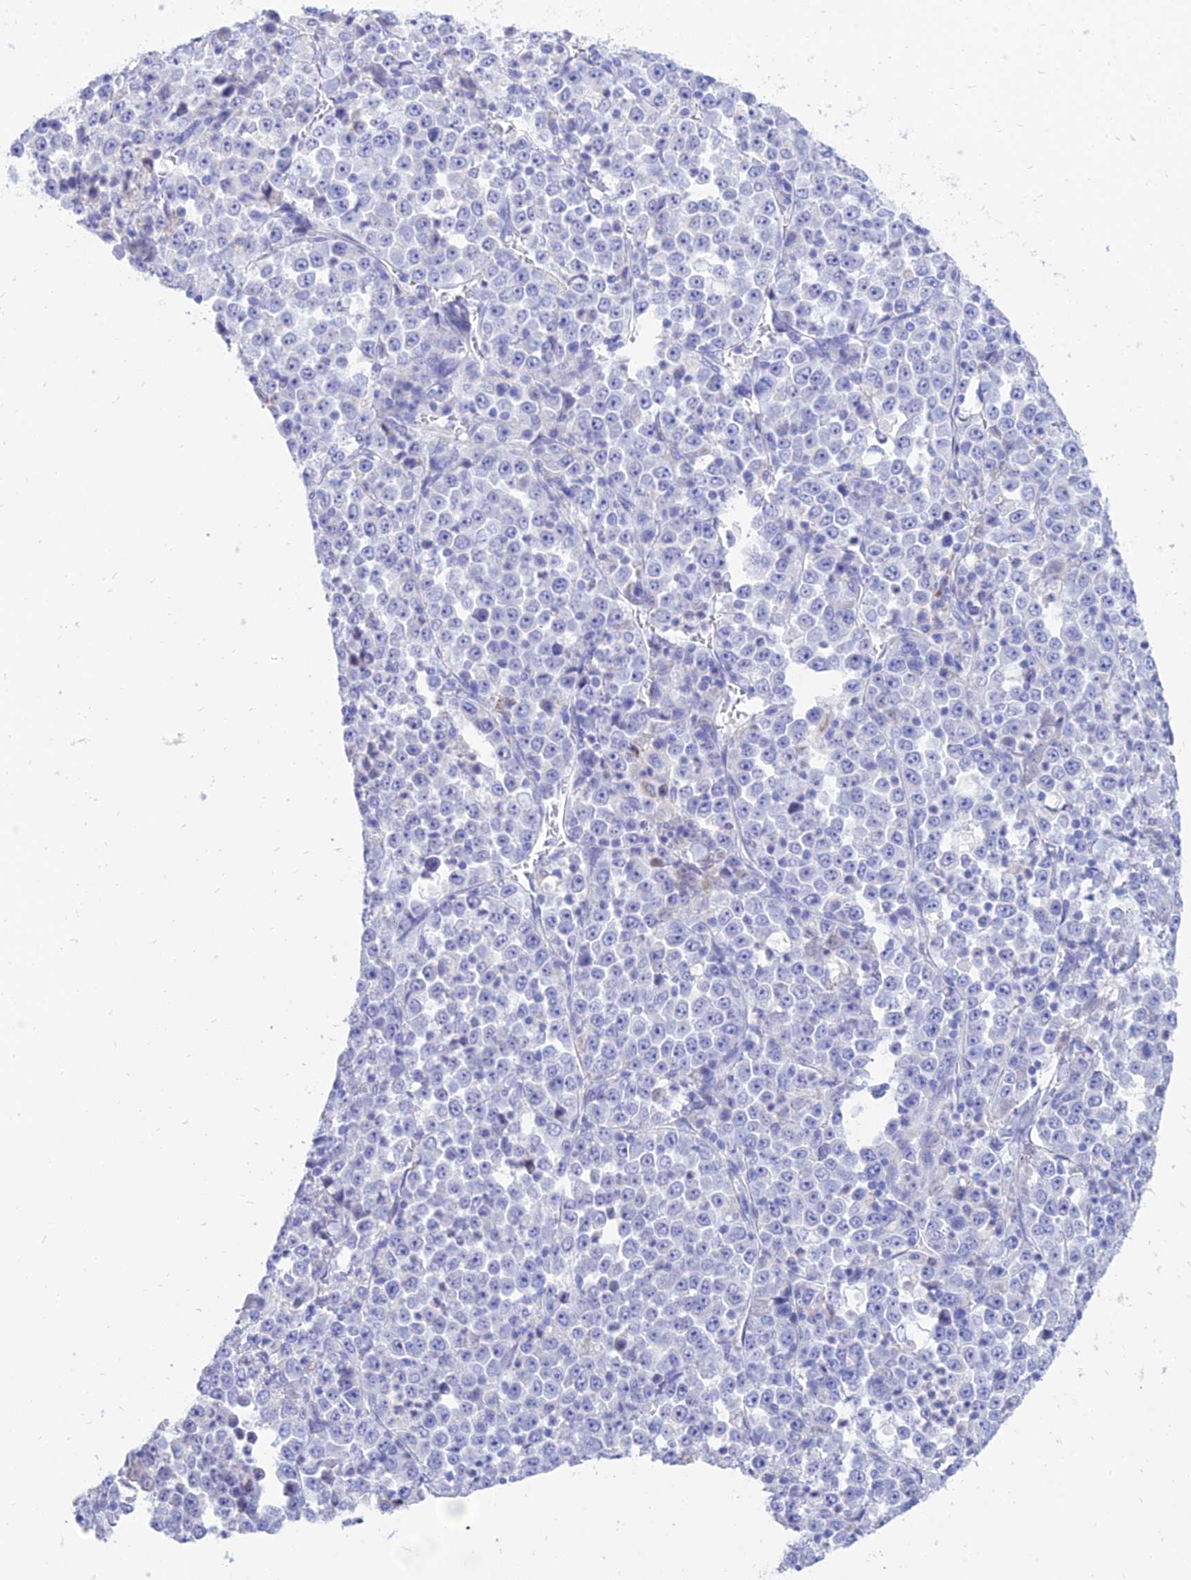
{"staining": {"intensity": "negative", "quantity": "none", "location": "none"}, "tissue": "stomach cancer", "cell_type": "Tumor cells", "image_type": "cancer", "snomed": [{"axis": "morphology", "description": "Normal tissue, NOS"}, {"axis": "morphology", "description": "Adenocarcinoma, NOS"}, {"axis": "topography", "description": "Stomach, upper"}, {"axis": "topography", "description": "Stomach"}], "caption": "Tumor cells show no significant positivity in adenocarcinoma (stomach).", "gene": "PKN3", "patient": {"sex": "male", "age": 59}}